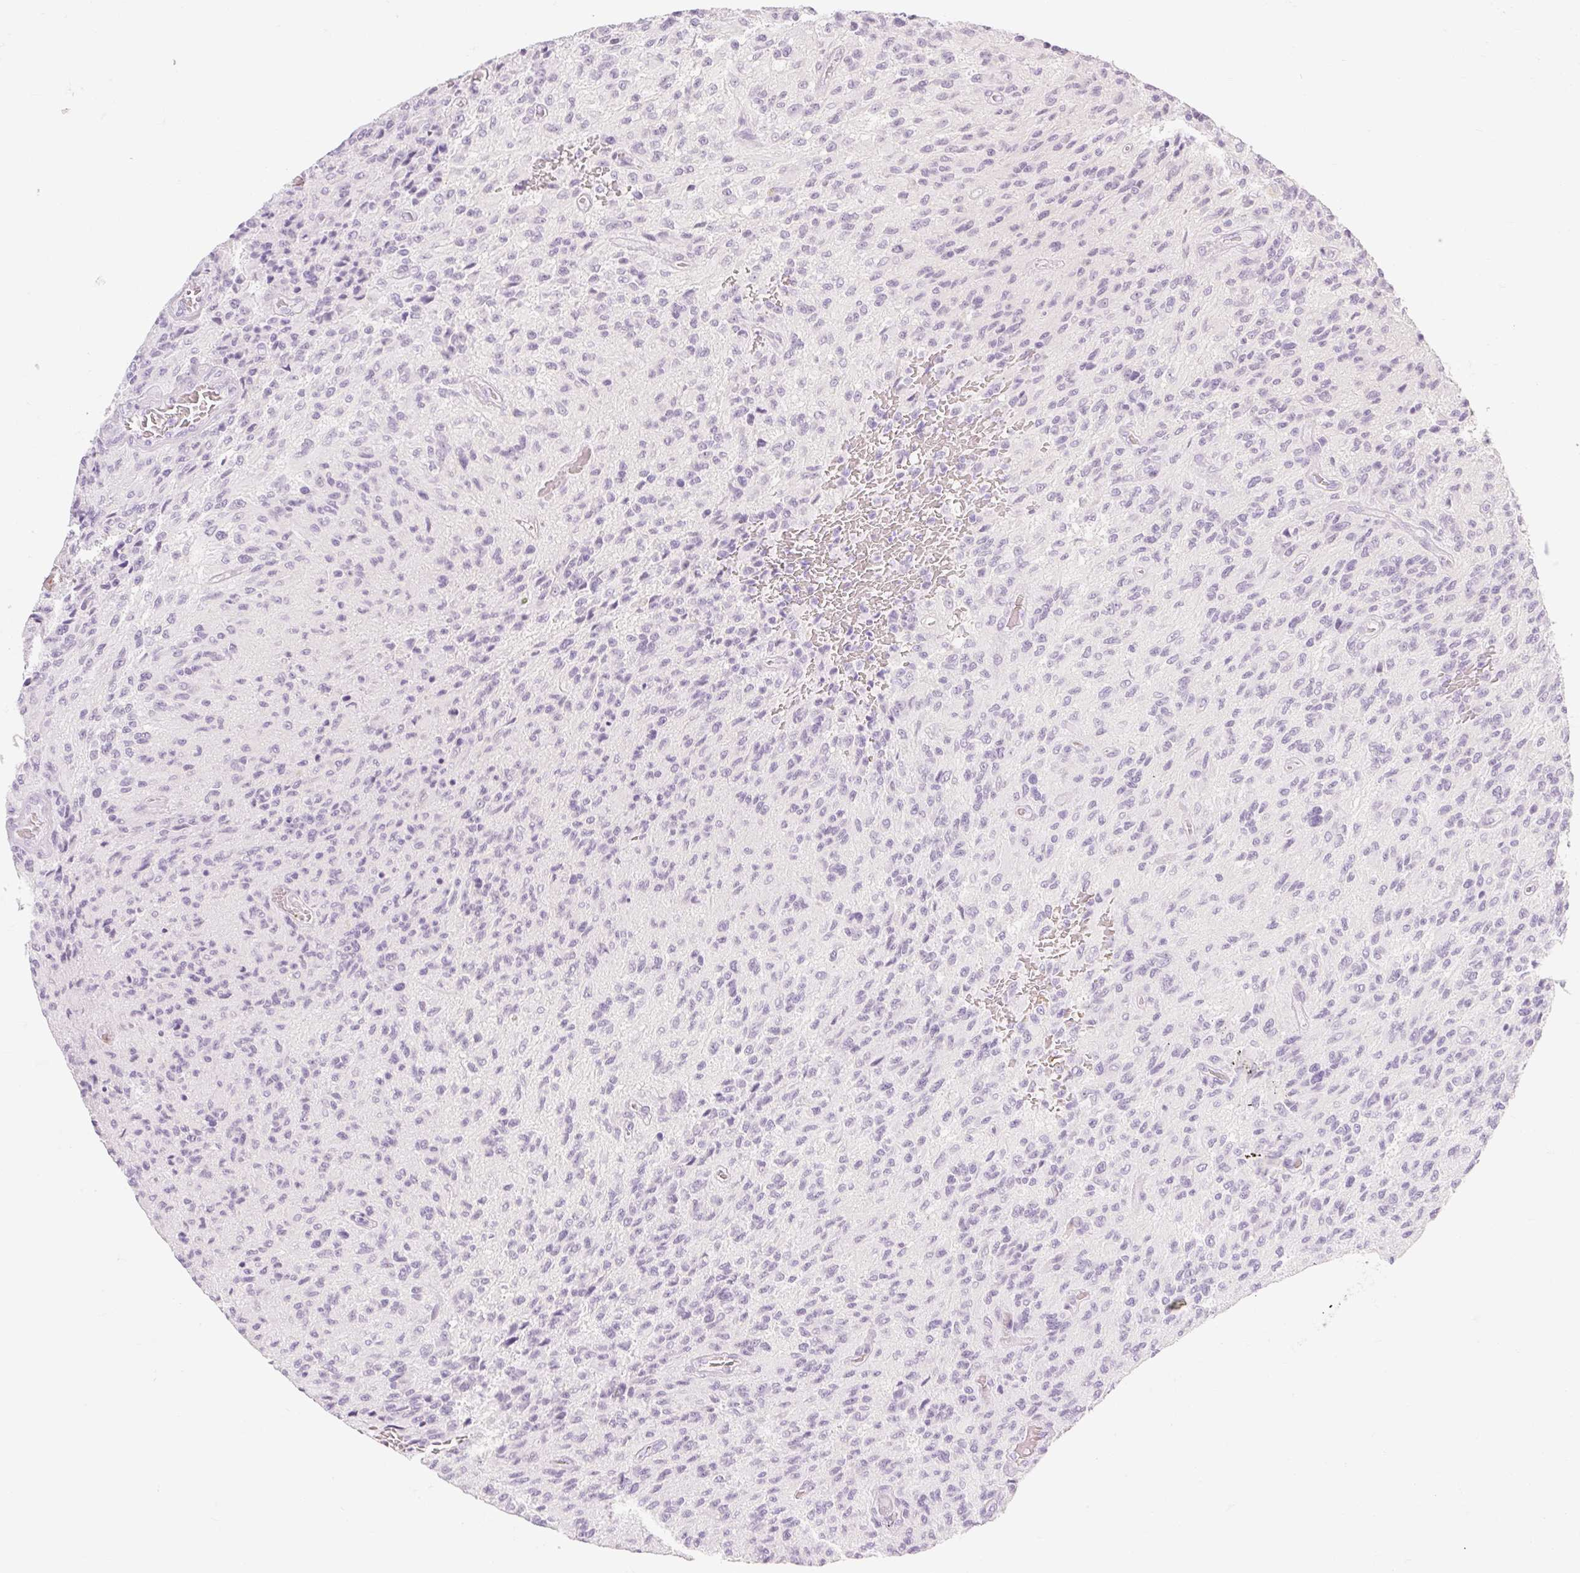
{"staining": {"intensity": "negative", "quantity": "none", "location": "none"}, "tissue": "glioma", "cell_type": "Tumor cells", "image_type": "cancer", "snomed": [{"axis": "morphology", "description": "Normal tissue, NOS"}, {"axis": "morphology", "description": "Glioma, malignant, High grade"}, {"axis": "topography", "description": "Cerebral cortex"}], "caption": "A high-resolution micrograph shows immunohistochemistry (IHC) staining of malignant glioma (high-grade), which displays no significant staining in tumor cells.", "gene": "TAF1L", "patient": {"sex": "male", "age": 56}}